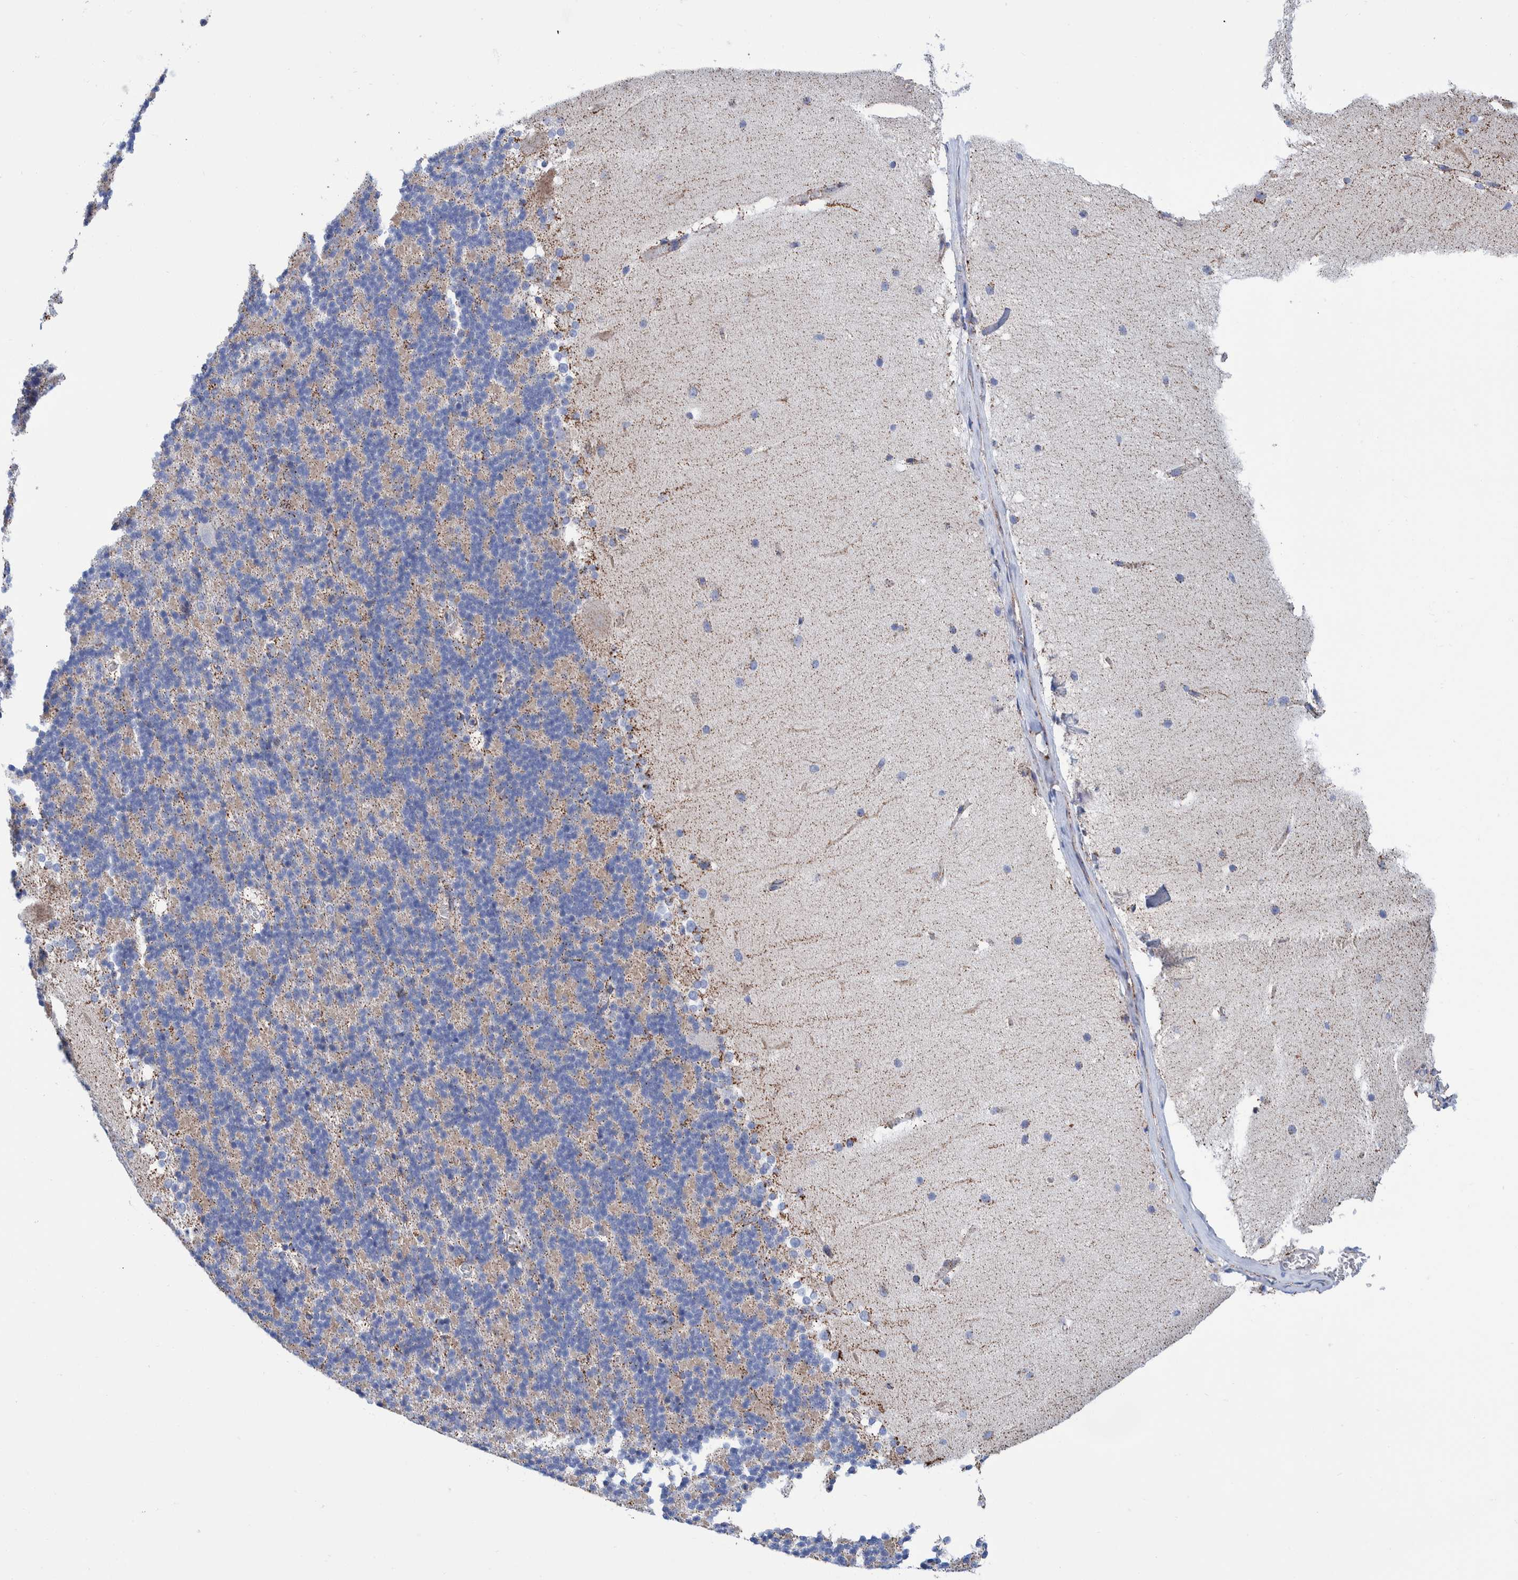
{"staining": {"intensity": "weak", "quantity": ">75%", "location": "cytoplasmic/membranous"}, "tissue": "cerebellum", "cell_type": "Cells in granular layer", "image_type": "normal", "snomed": [{"axis": "morphology", "description": "Normal tissue, NOS"}, {"axis": "topography", "description": "Cerebellum"}], "caption": "Cerebellum stained with DAB (3,3'-diaminobenzidine) immunohistochemistry reveals low levels of weak cytoplasmic/membranous positivity in about >75% of cells in granular layer.", "gene": "DECR1", "patient": {"sex": "female", "age": 19}}